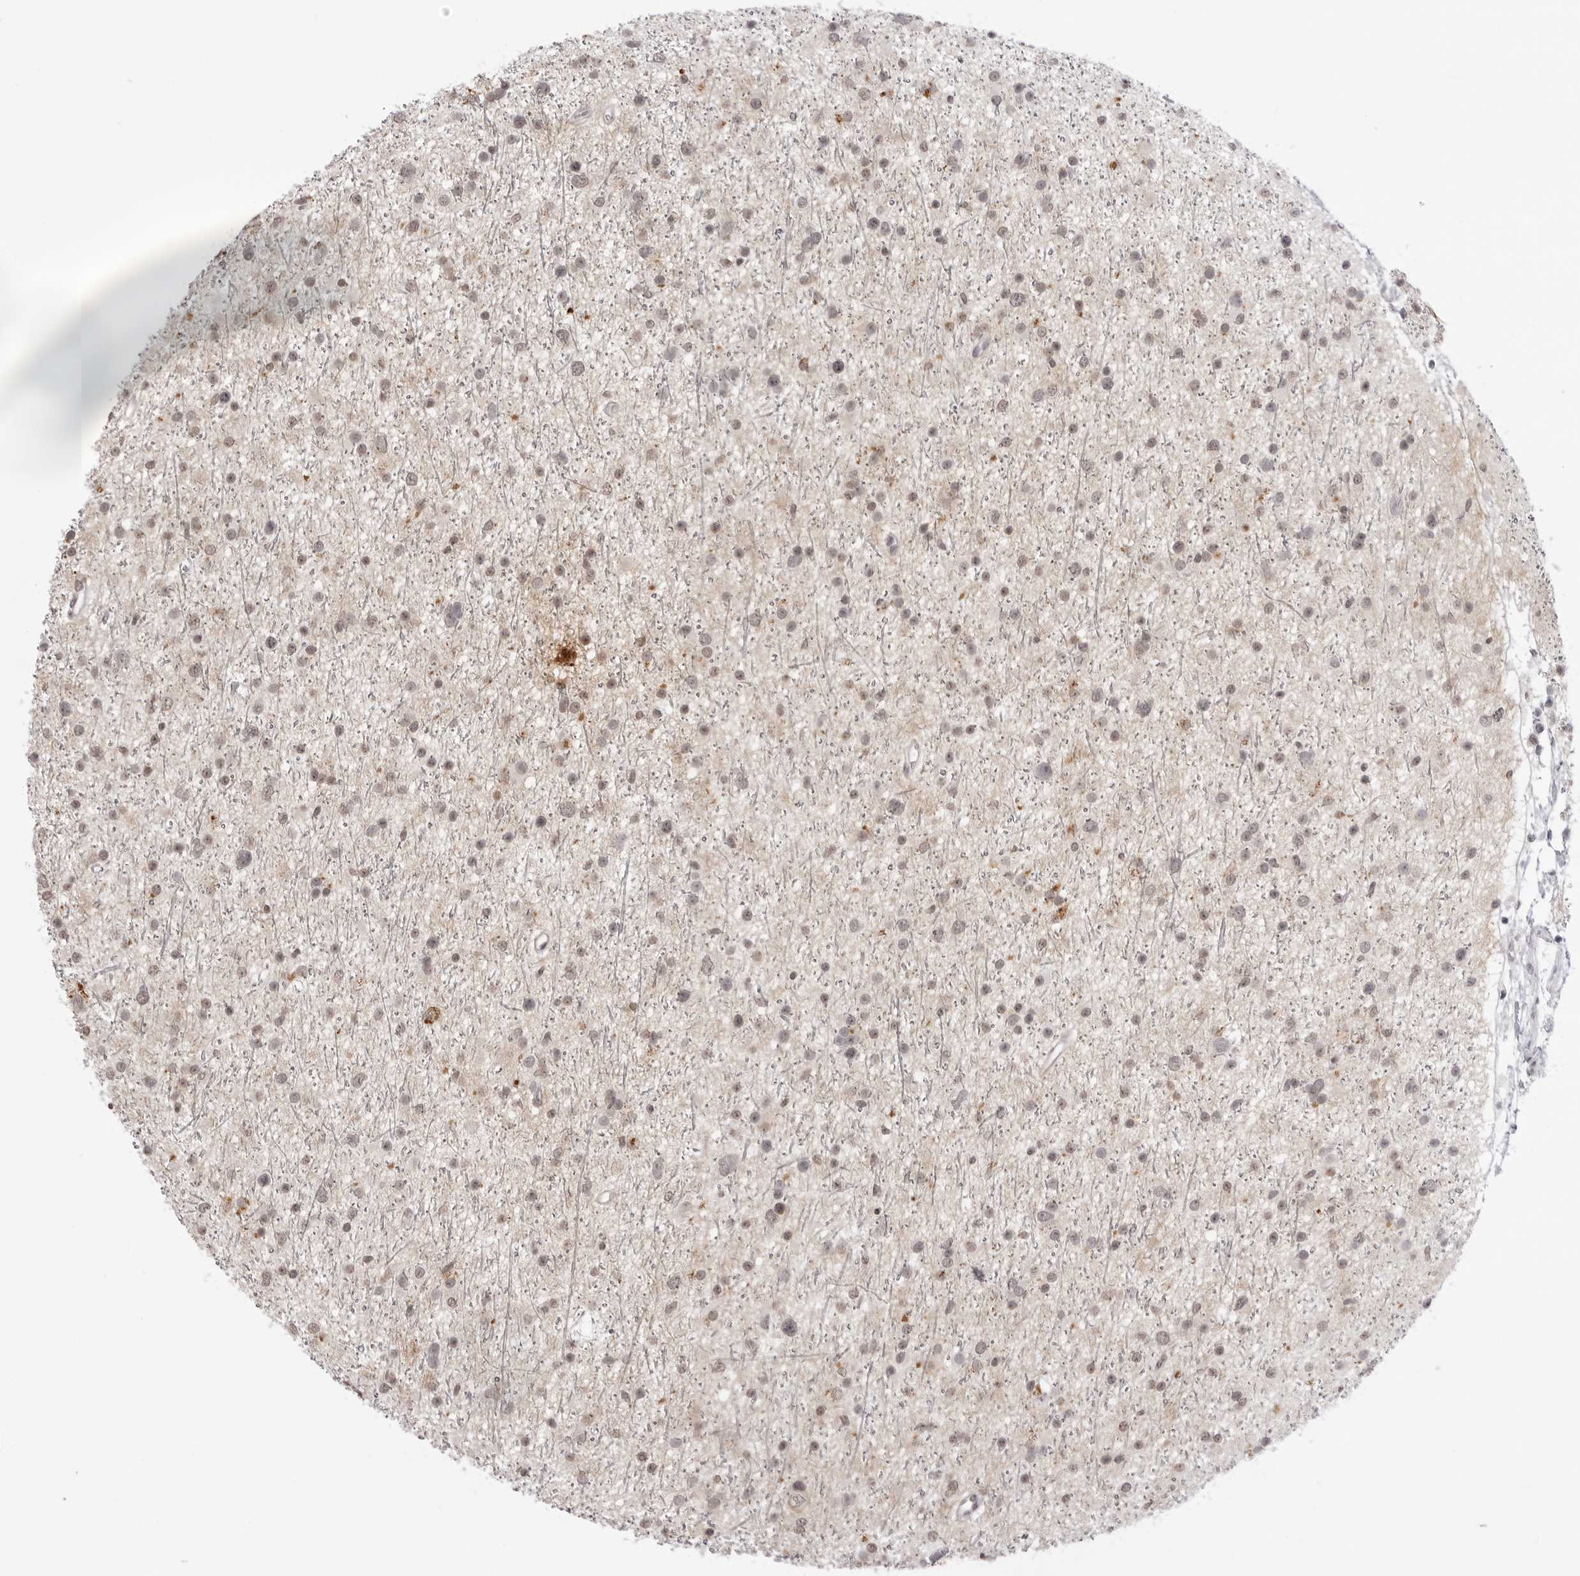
{"staining": {"intensity": "weak", "quantity": "25%-75%", "location": "nuclear"}, "tissue": "glioma", "cell_type": "Tumor cells", "image_type": "cancer", "snomed": [{"axis": "morphology", "description": "Glioma, malignant, Low grade"}, {"axis": "topography", "description": "Cerebral cortex"}], "caption": "A brown stain highlights weak nuclear positivity of a protein in glioma tumor cells. The protein of interest is shown in brown color, while the nuclei are stained blue.", "gene": "NTM", "patient": {"sex": "female", "age": 39}}